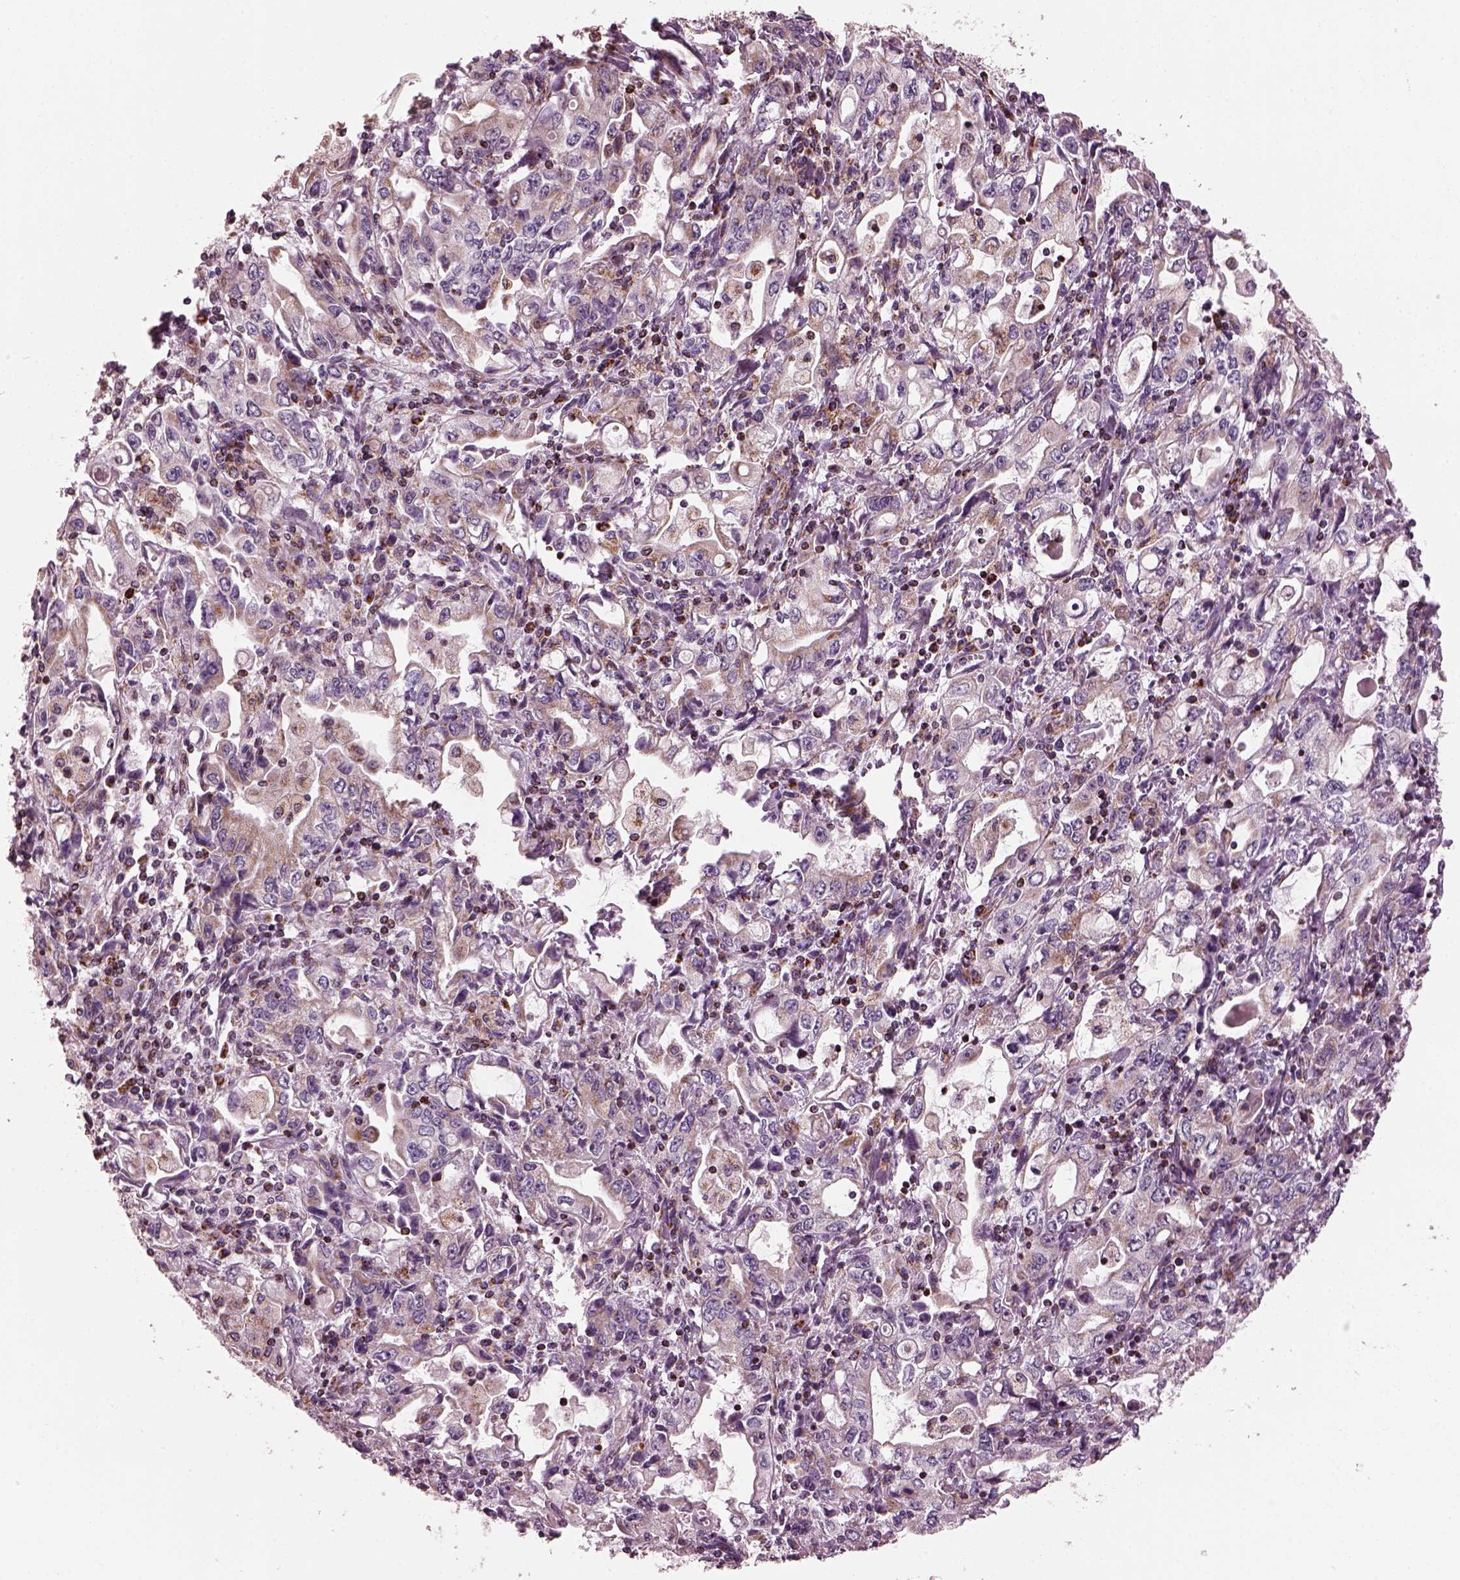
{"staining": {"intensity": "weak", "quantity": ">75%", "location": "cytoplasmic/membranous"}, "tissue": "stomach cancer", "cell_type": "Tumor cells", "image_type": "cancer", "snomed": [{"axis": "morphology", "description": "Adenocarcinoma, NOS"}, {"axis": "topography", "description": "Stomach, lower"}], "caption": "Immunohistochemical staining of human stomach cancer (adenocarcinoma) exhibits weak cytoplasmic/membranous protein expression in about >75% of tumor cells. Immunohistochemistry stains the protein in brown and the nuclei are stained blue.", "gene": "ATP5MF", "patient": {"sex": "female", "age": 72}}